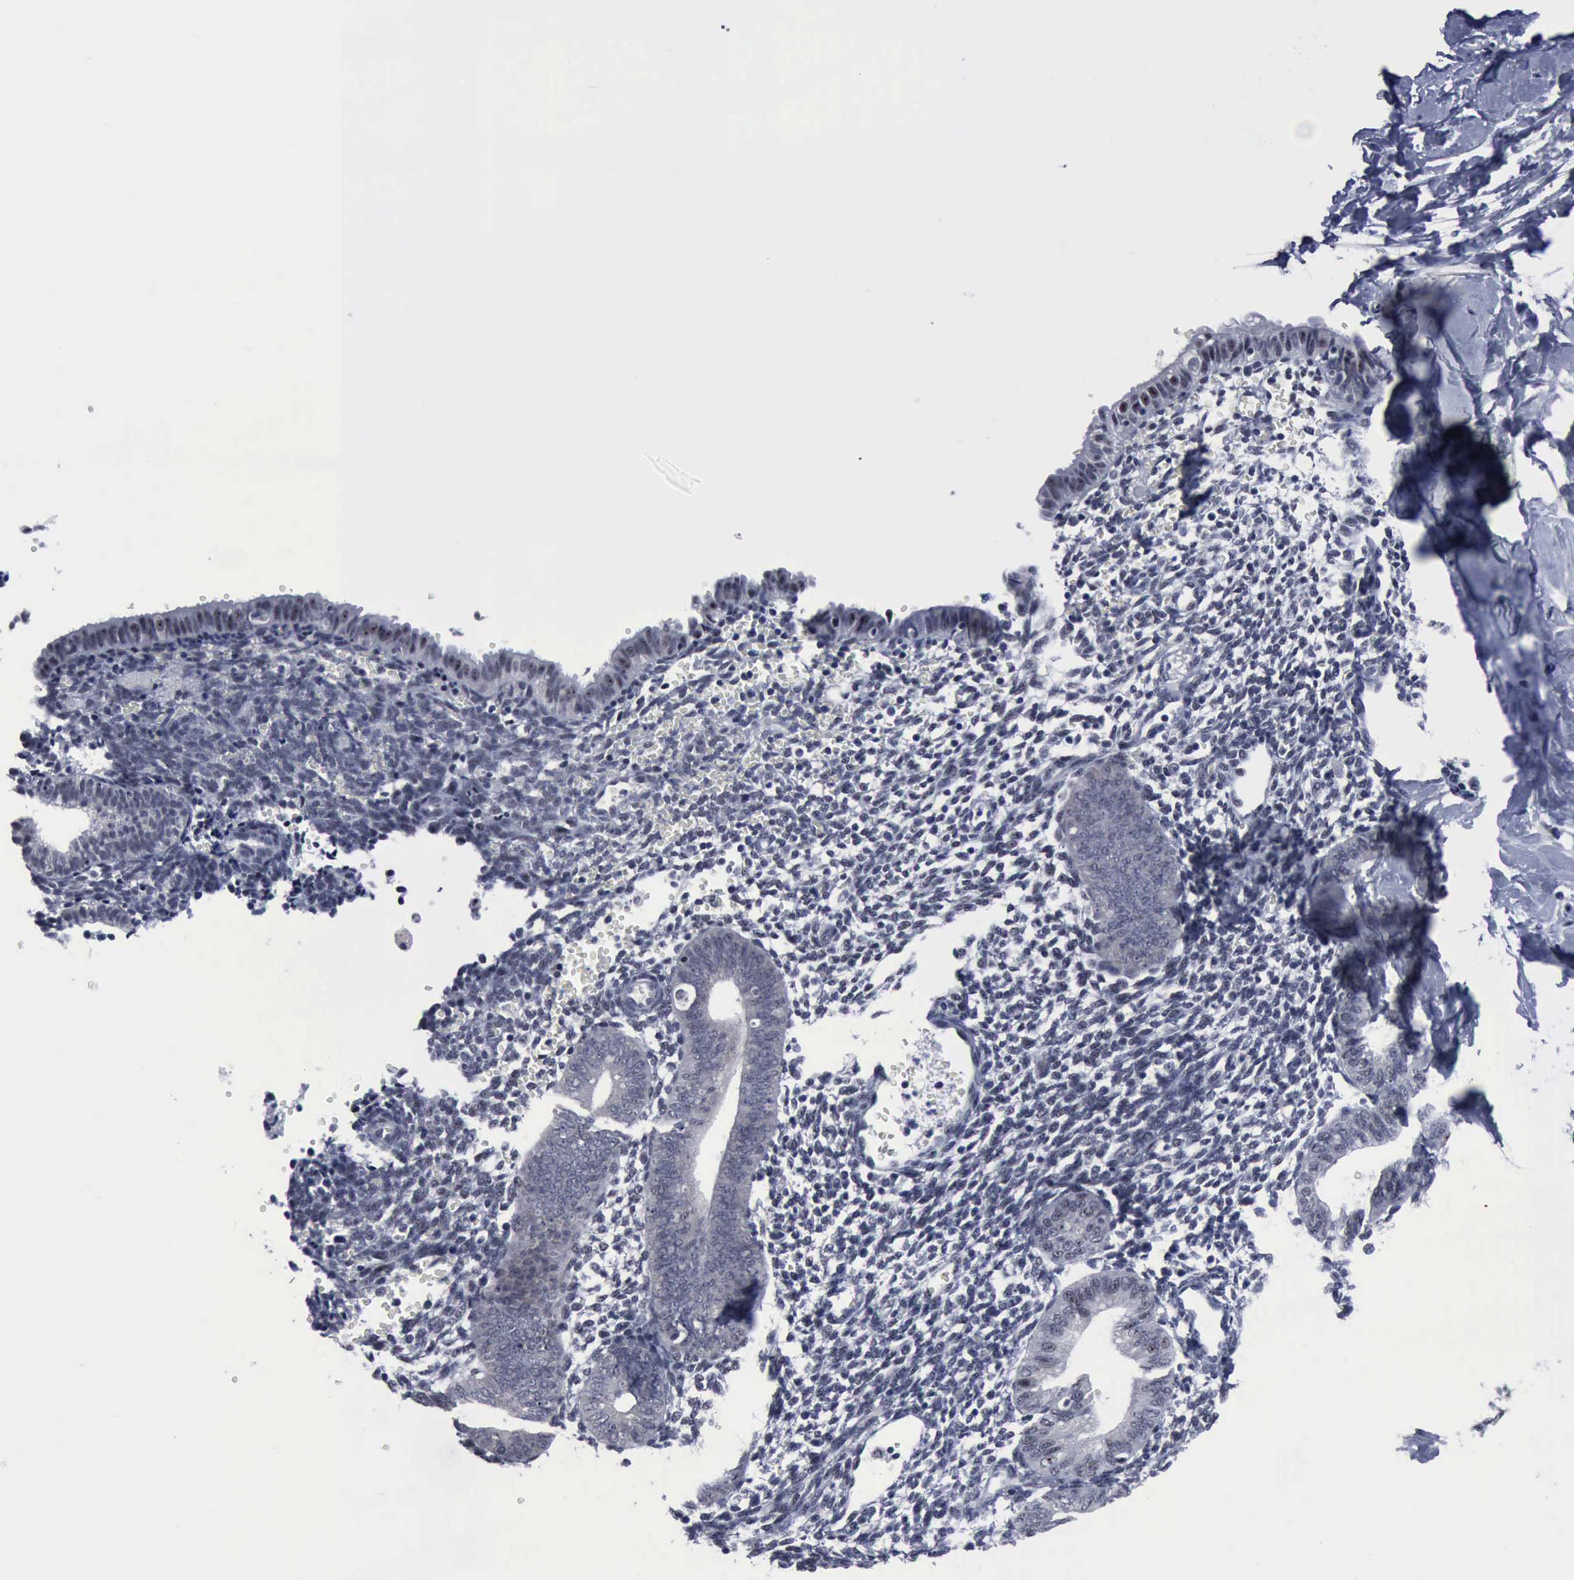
{"staining": {"intensity": "negative", "quantity": "none", "location": "none"}, "tissue": "endometrium", "cell_type": "Cells in endometrial stroma", "image_type": "normal", "snomed": [{"axis": "morphology", "description": "Normal tissue, NOS"}, {"axis": "topography", "description": "Endometrium"}], "caption": "This is a photomicrograph of immunohistochemistry staining of benign endometrium, which shows no staining in cells in endometrial stroma.", "gene": "BRD1", "patient": {"sex": "female", "age": 61}}